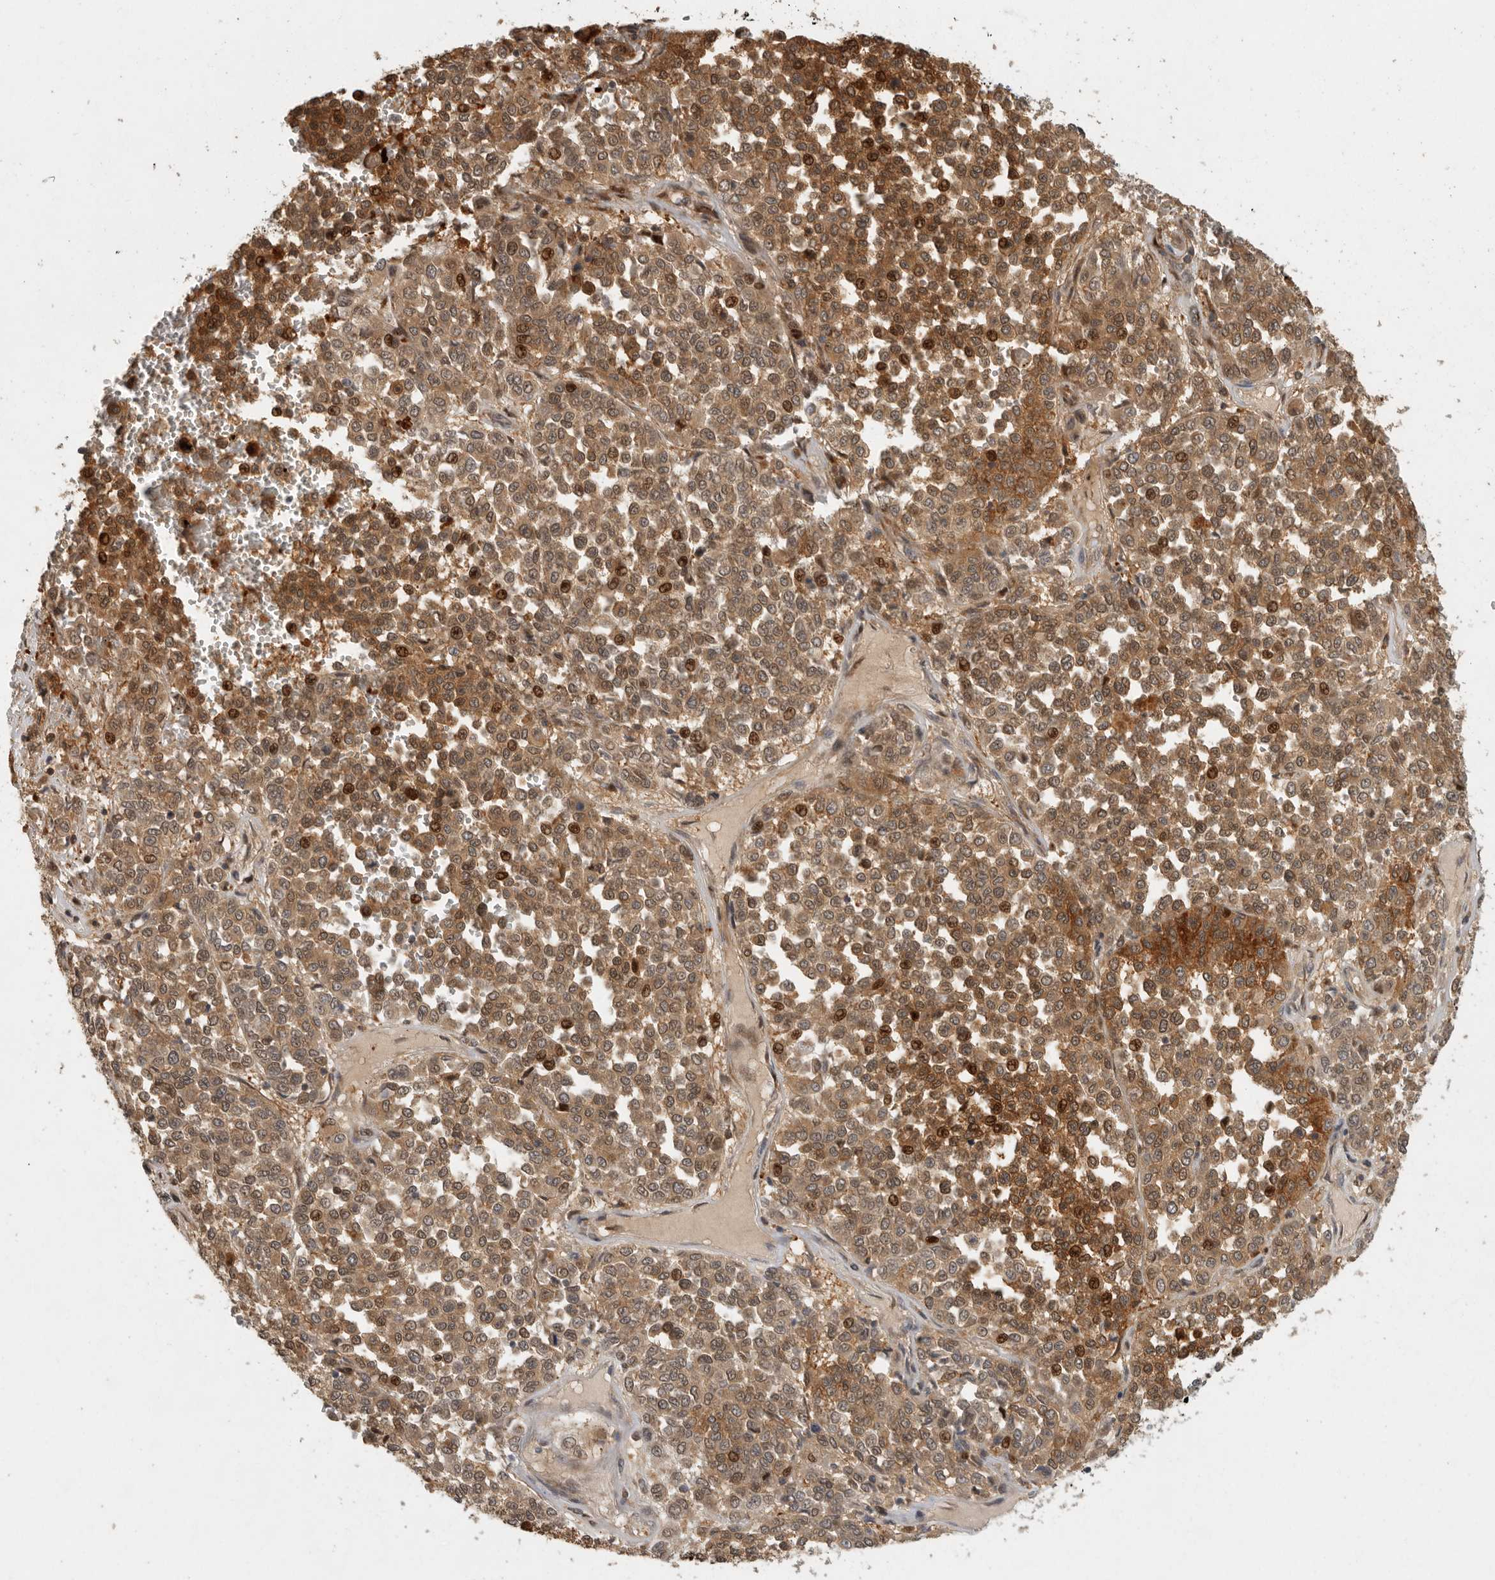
{"staining": {"intensity": "strong", "quantity": "25%-75%", "location": "cytoplasmic/membranous,nuclear"}, "tissue": "melanoma", "cell_type": "Tumor cells", "image_type": "cancer", "snomed": [{"axis": "morphology", "description": "Malignant melanoma, Metastatic site"}, {"axis": "topography", "description": "Pancreas"}], "caption": "The image exhibits immunohistochemical staining of melanoma. There is strong cytoplasmic/membranous and nuclear positivity is seen in about 25%-75% of tumor cells.", "gene": "SWT1", "patient": {"sex": "female", "age": 30}}